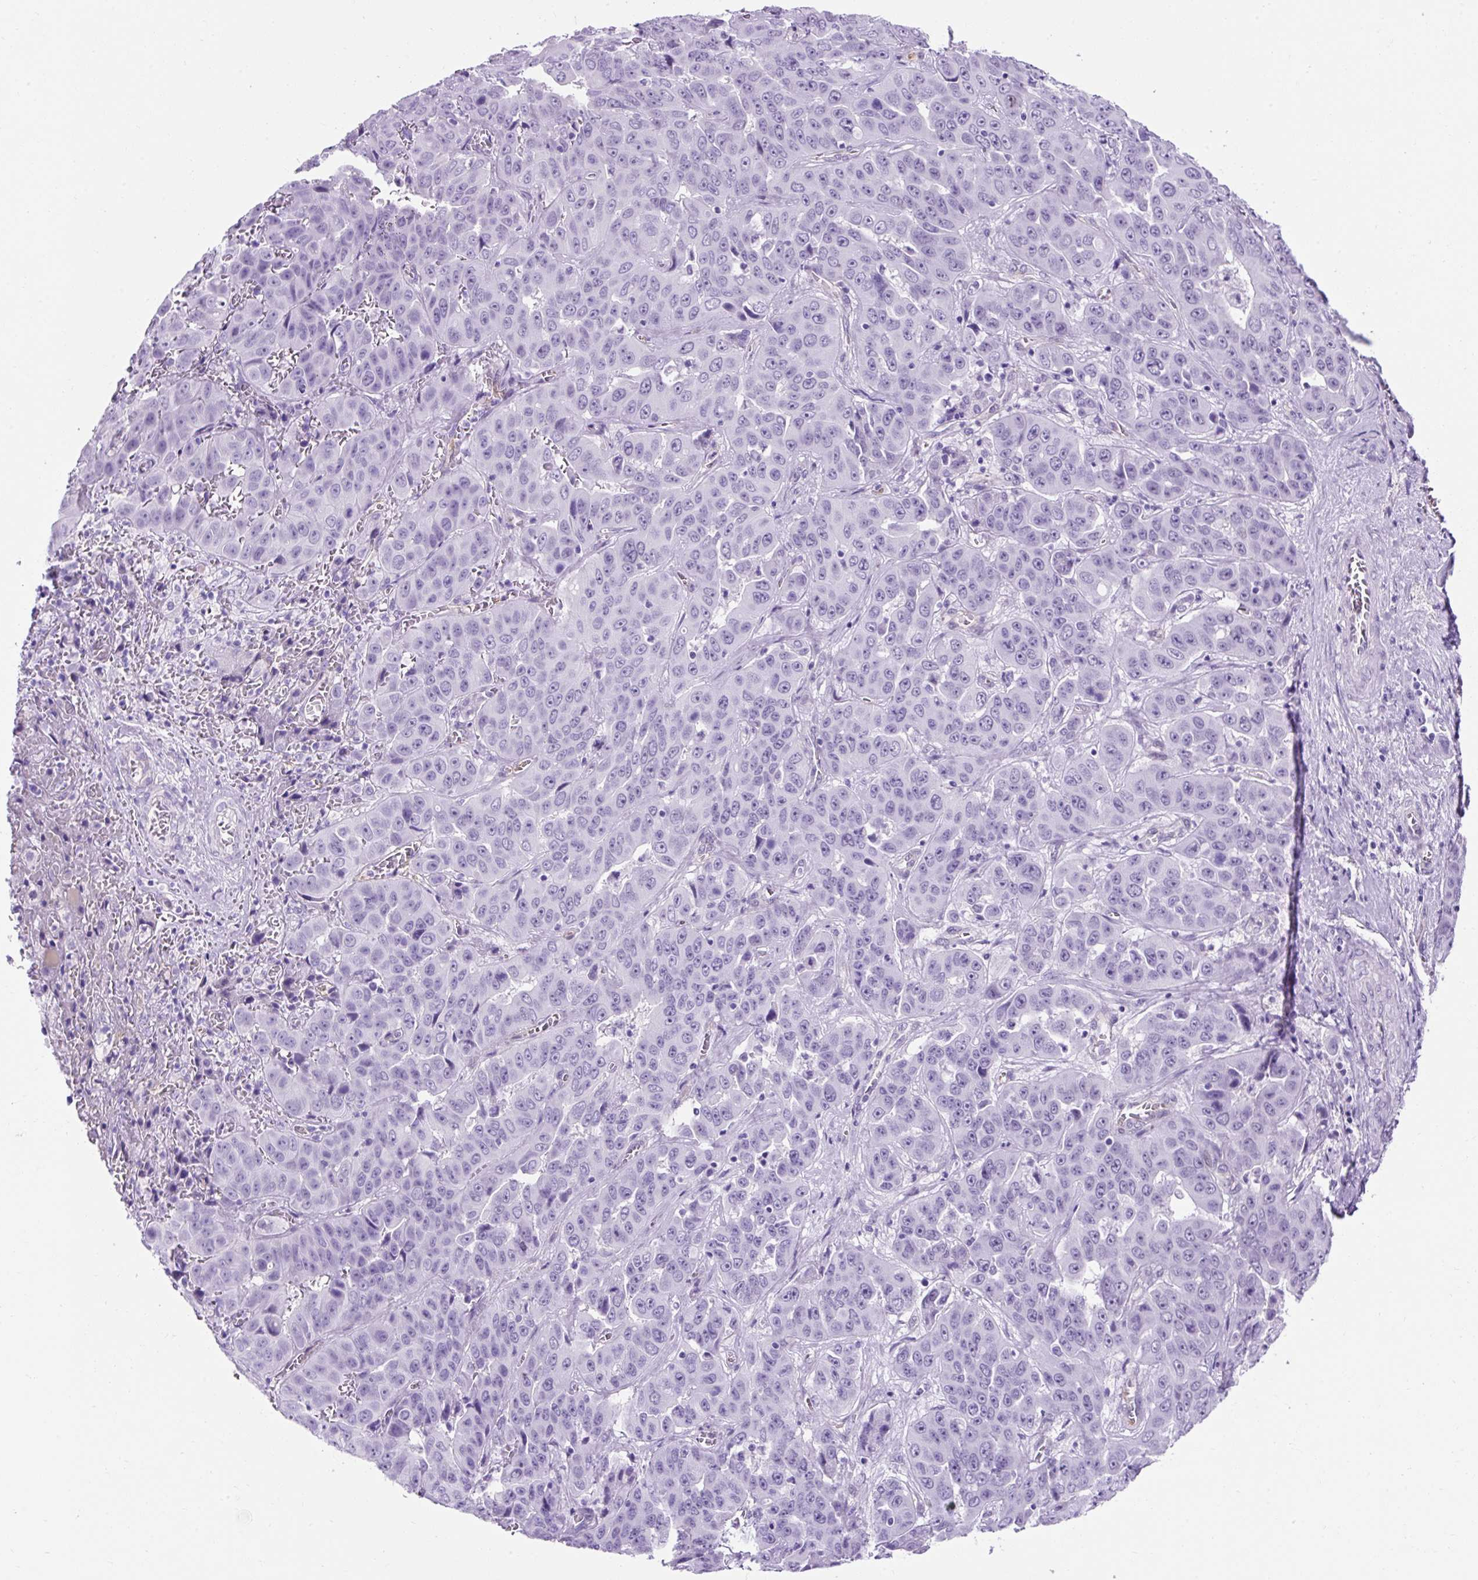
{"staining": {"intensity": "negative", "quantity": "none", "location": "none"}, "tissue": "liver cancer", "cell_type": "Tumor cells", "image_type": "cancer", "snomed": [{"axis": "morphology", "description": "Cholangiocarcinoma"}, {"axis": "topography", "description": "Liver"}], "caption": "There is no significant positivity in tumor cells of liver cancer (cholangiocarcinoma).", "gene": "KRT12", "patient": {"sex": "female", "age": 52}}